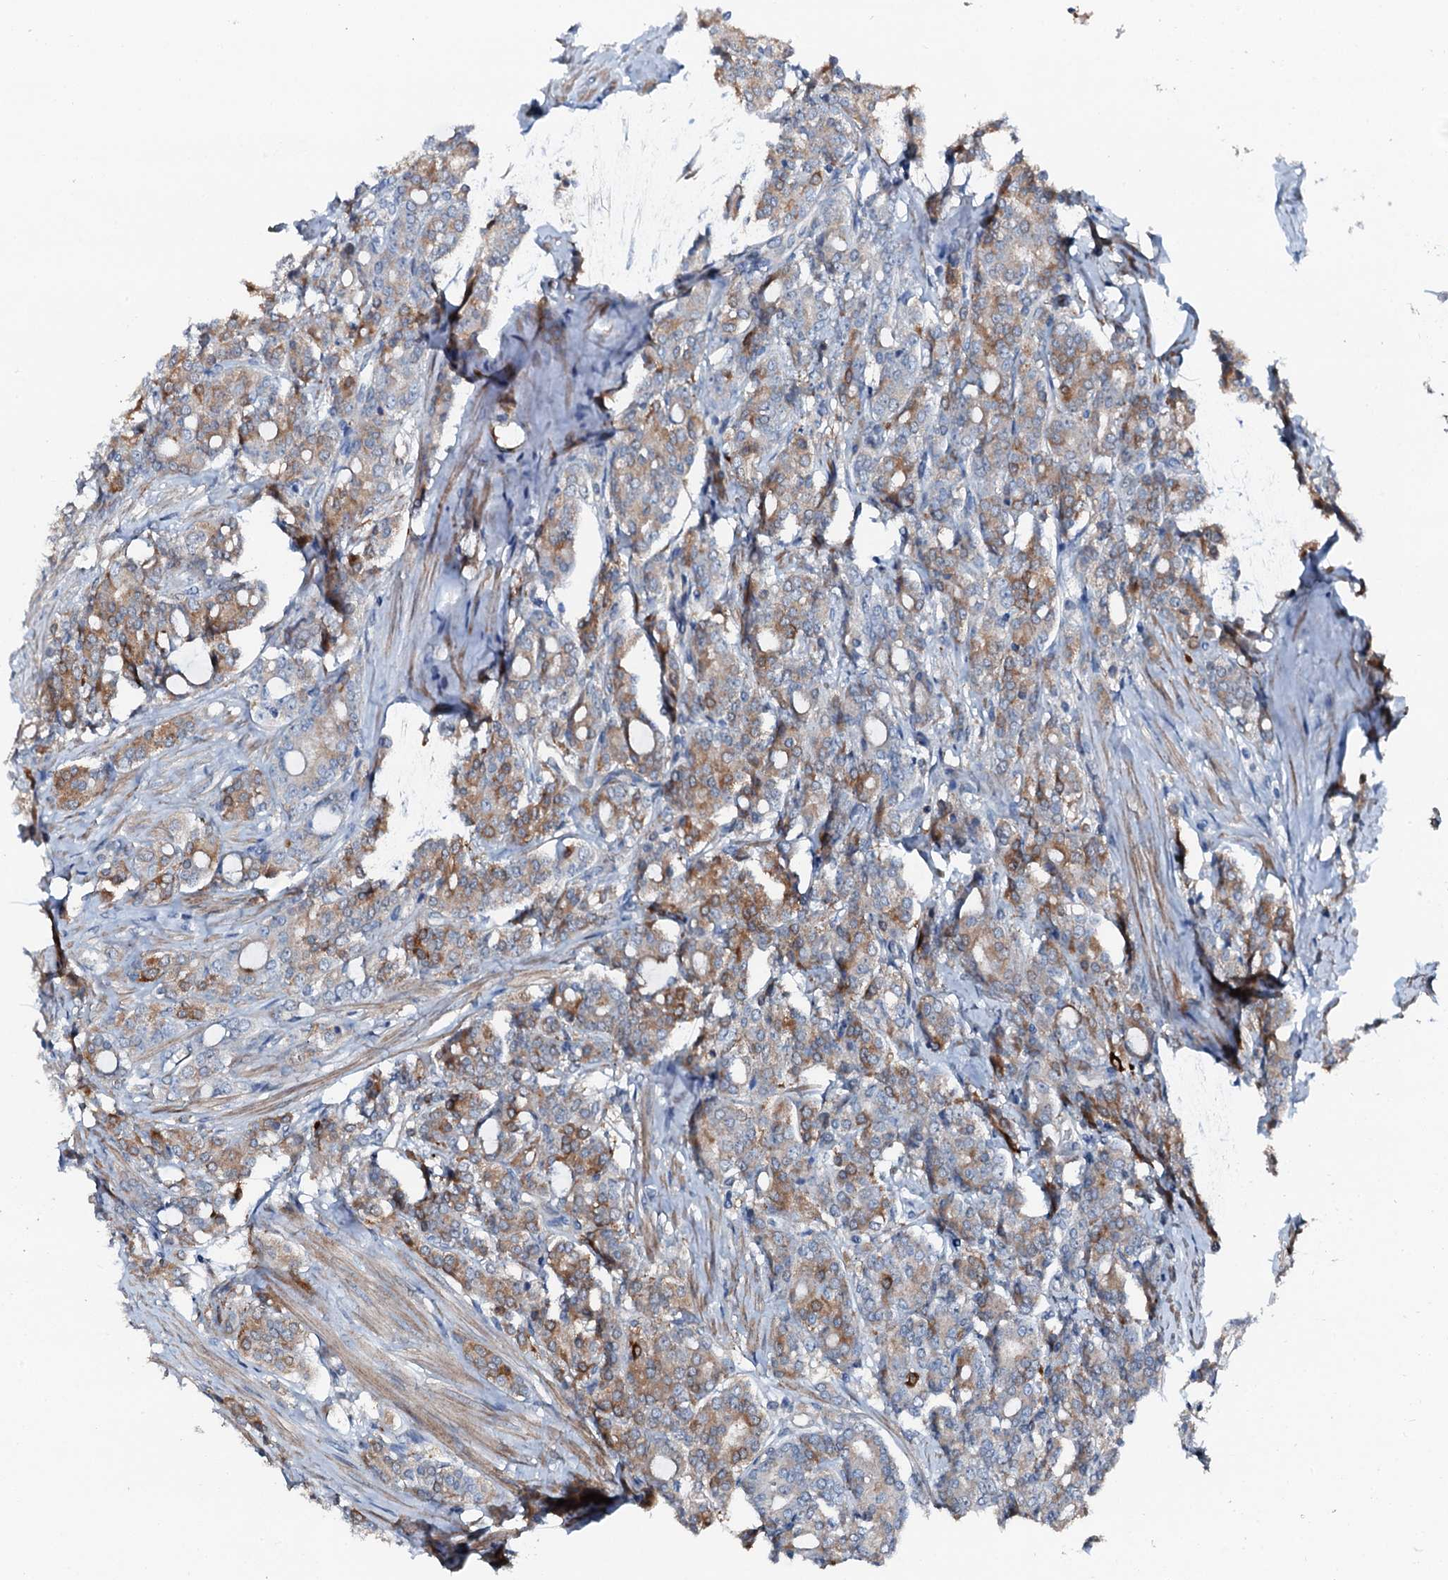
{"staining": {"intensity": "moderate", "quantity": ">75%", "location": "cytoplasmic/membranous"}, "tissue": "prostate cancer", "cell_type": "Tumor cells", "image_type": "cancer", "snomed": [{"axis": "morphology", "description": "Adenocarcinoma, High grade"}, {"axis": "topography", "description": "Prostate"}], "caption": "An image of human prostate high-grade adenocarcinoma stained for a protein displays moderate cytoplasmic/membranous brown staining in tumor cells.", "gene": "GFOD2", "patient": {"sex": "male", "age": 62}}